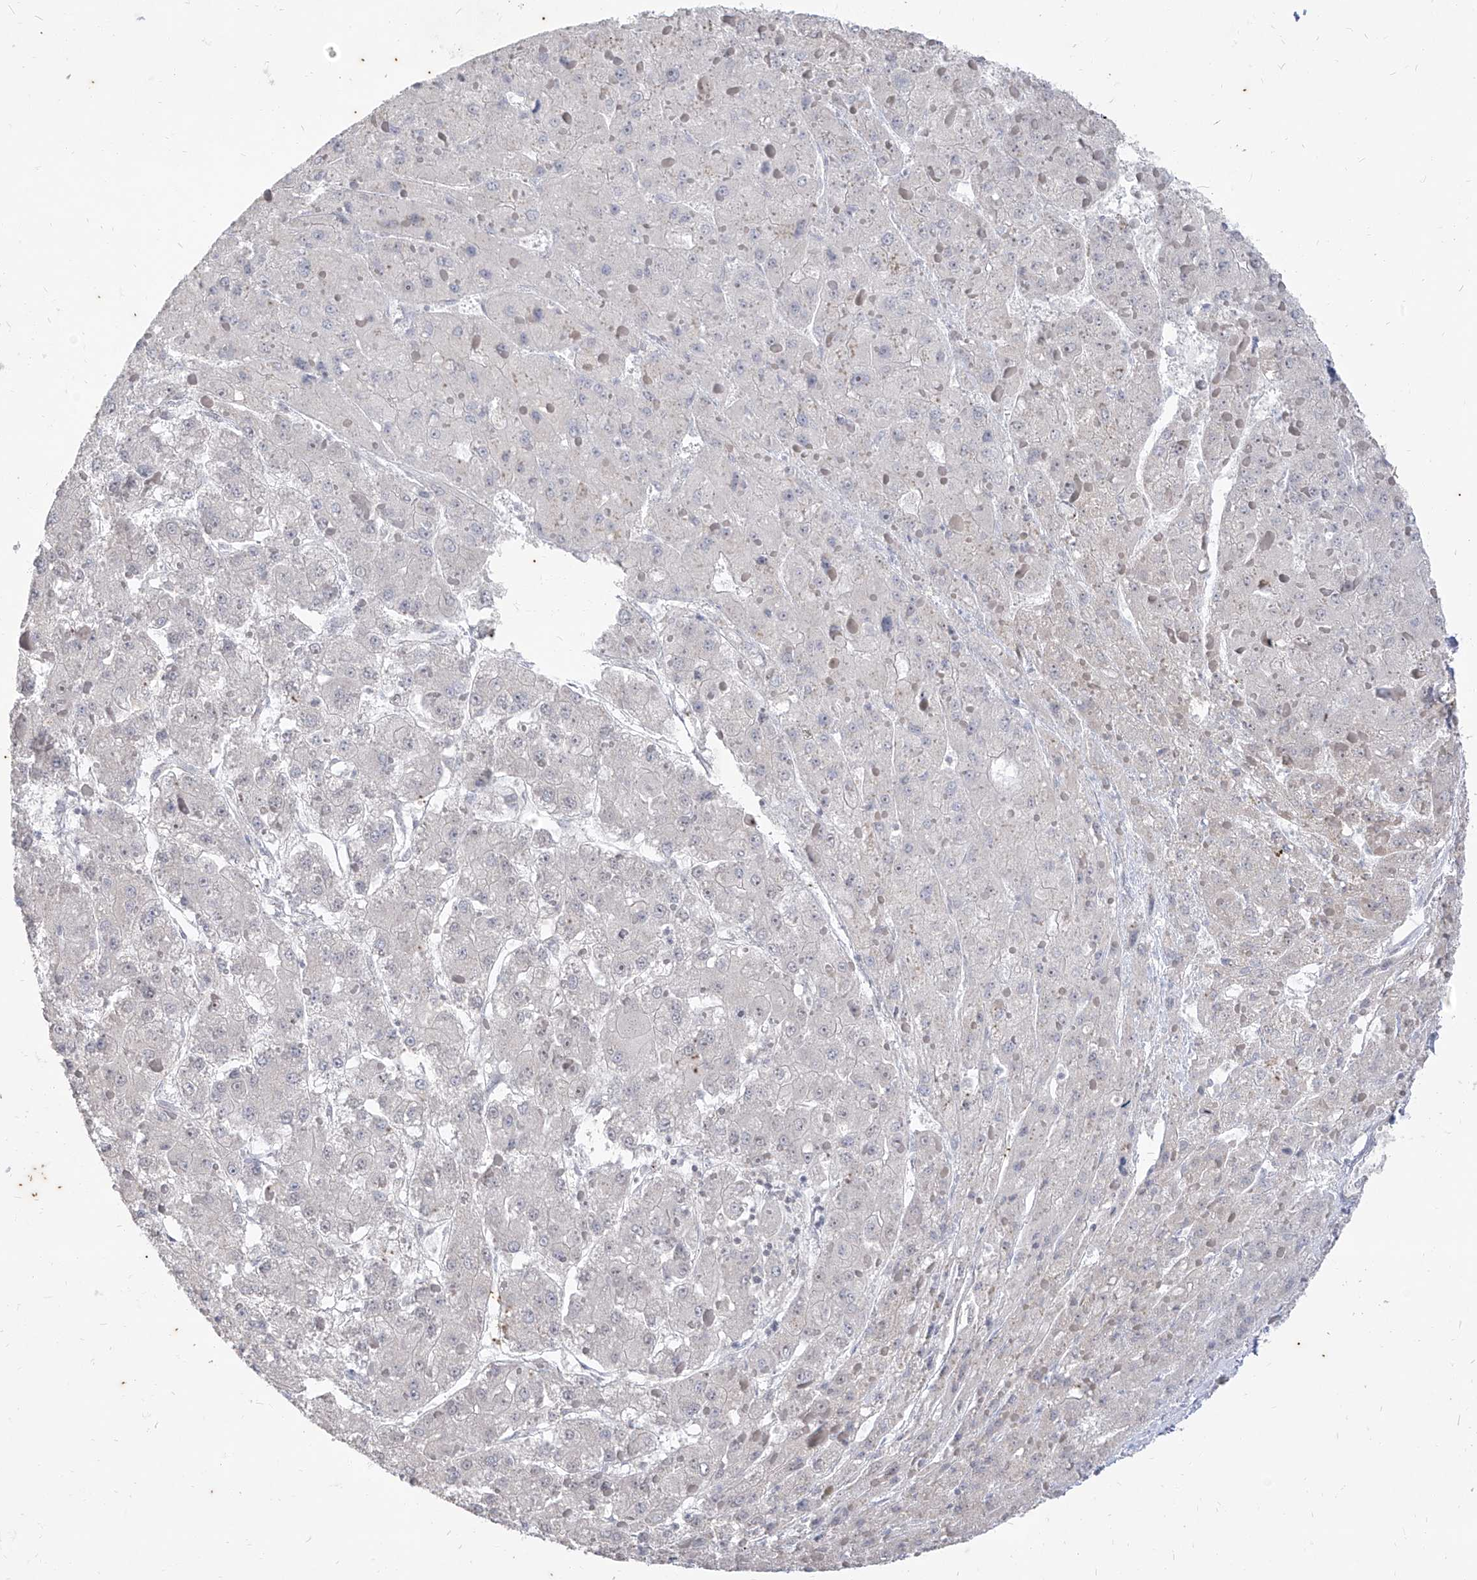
{"staining": {"intensity": "negative", "quantity": "none", "location": "none"}, "tissue": "liver cancer", "cell_type": "Tumor cells", "image_type": "cancer", "snomed": [{"axis": "morphology", "description": "Carcinoma, Hepatocellular, NOS"}, {"axis": "topography", "description": "Liver"}], "caption": "IHC photomicrograph of neoplastic tissue: human liver cancer (hepatocellular carcinoma) stained with DAB shows no significant protein staining in tumor cells.", "gene": "PHF20L1", "patient": {"sex": "female", "age": 73}}